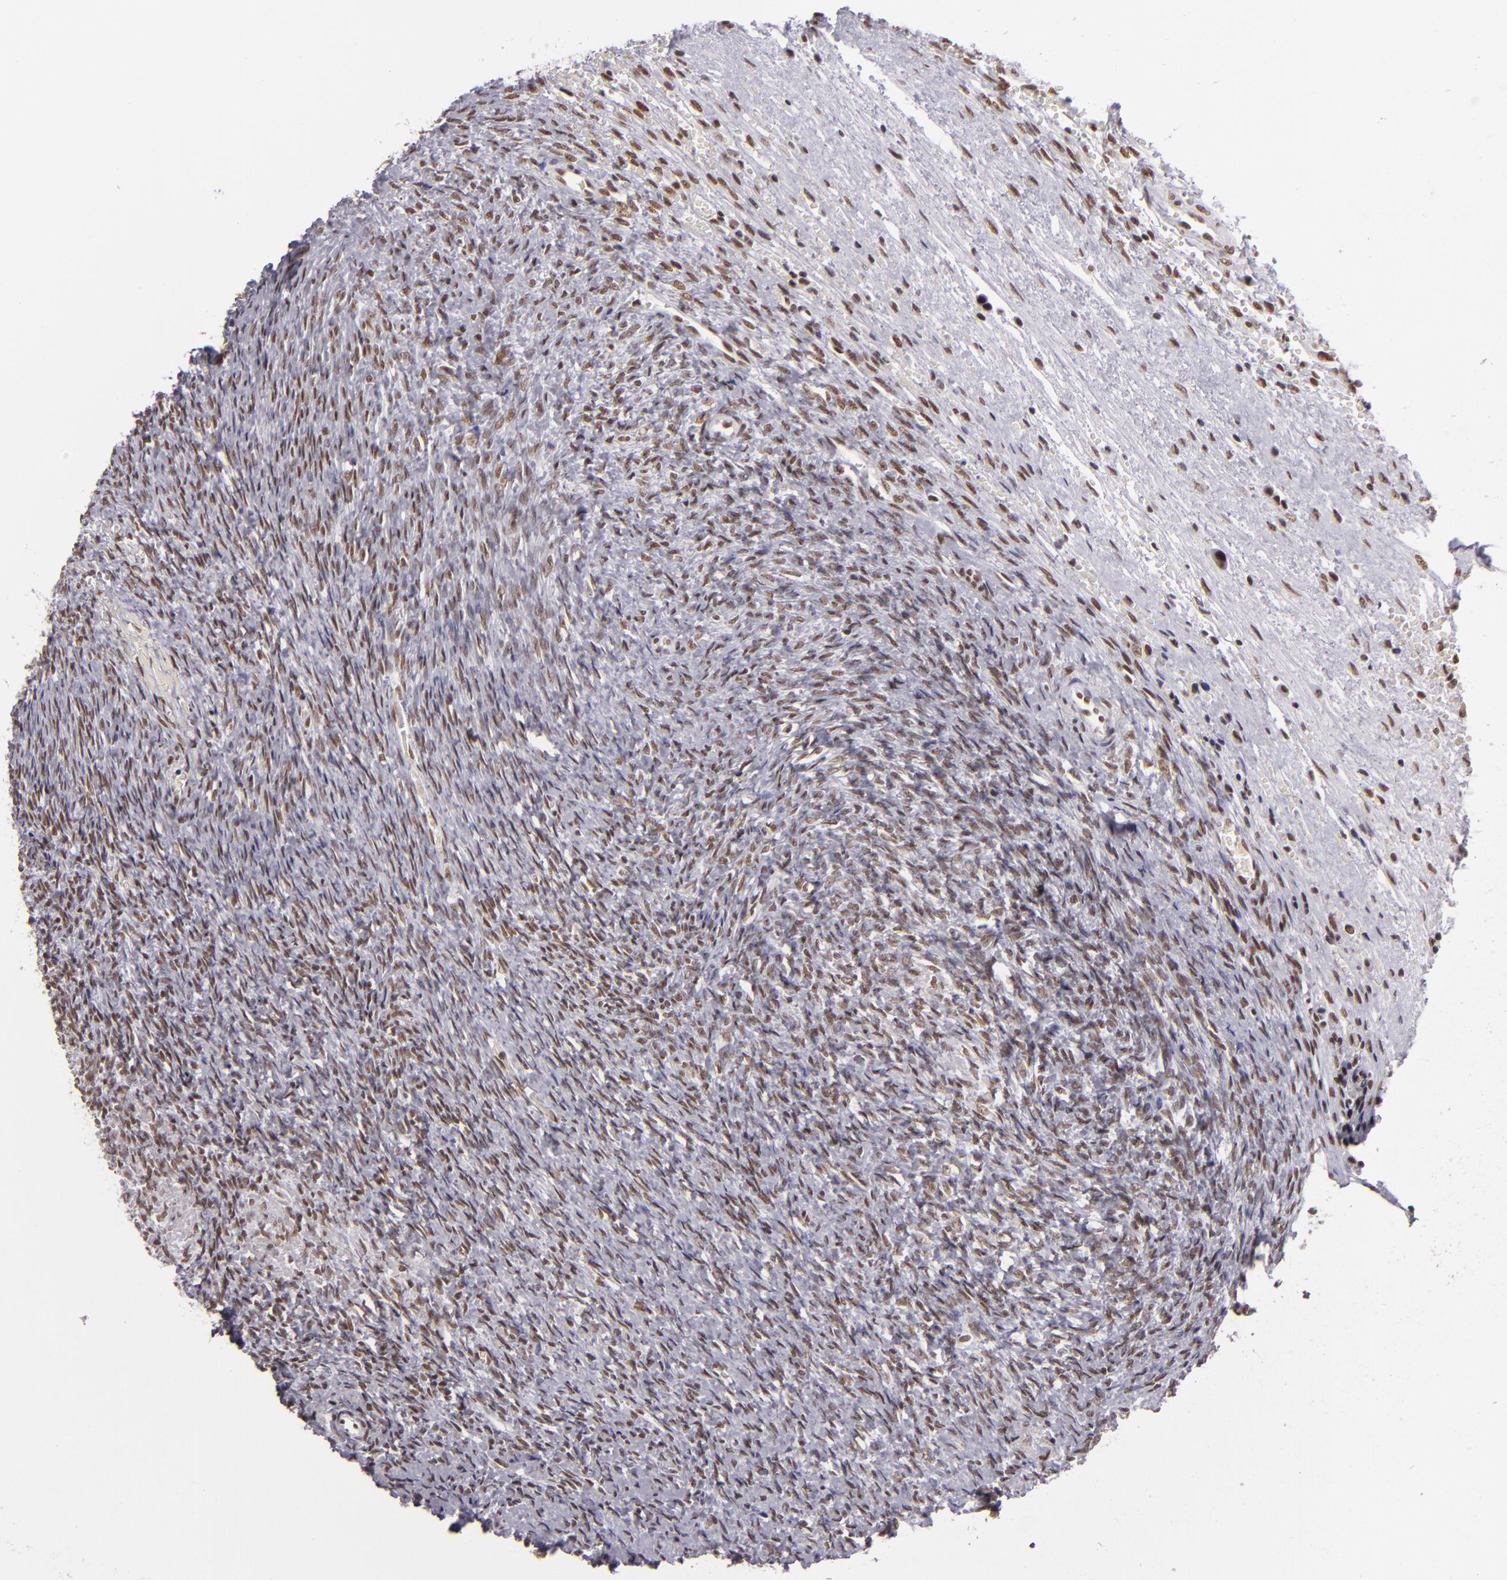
{"staining": {"intensity": "weak", "quantity": "25%-75%", "location": "nuclear"}, "tissue": "ovary", "cell_type": "Ovarian stroma cells", "image_type": "normal", "snomed": [{"axis": "morphology", "description": "Normal tissue, NOS"}, {"axis": "topography", "description": "Ovary"}], "caption": "Immunohistochemical staining of benign human ovary exhibits low levels of weak nuclear positivity in approximately 25%-75% of ovarian stroma cells.", "gene": "BRD8", "patient": {"sex": "female", "age": 56}}